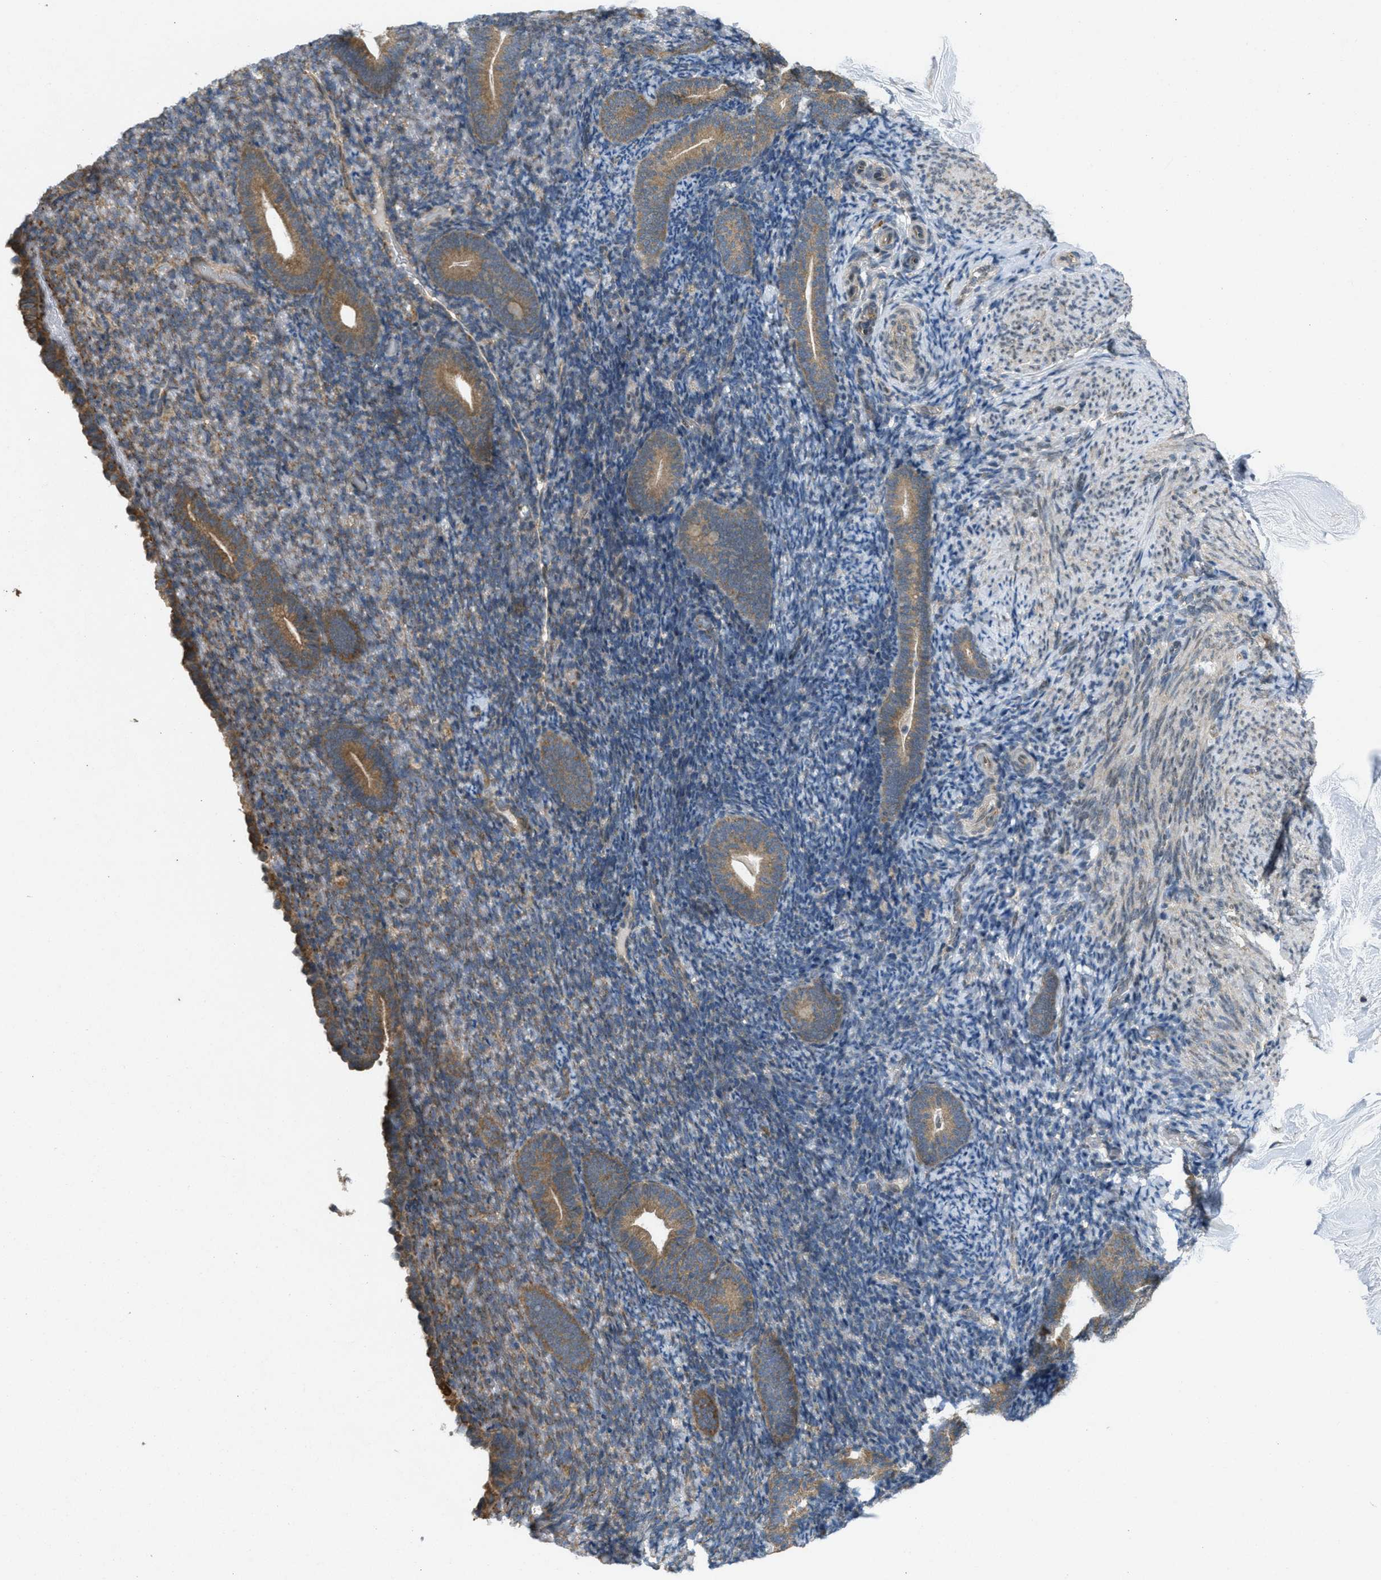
{"staining": {"intensity": "negative", "quantity": "none", "location": "none"}, "tissue": "endometrium", "cell_type": "Cells in endometrial stroma", "image_type": "normal", "snomed": [{"axis": "morphology", "description": "Normal tissue, NOS"}, {"axis": "topography", "description": "Endometrium"}], "caption": "Immunohistochemistry photomicrograph of unremarkable endometrium stained for a protein (brown), which demonstrates no staining in cells in endometrial stroma. (Immunohistochemistry (ihc), brightfield microscopy, high magnification).", "gene": "IFNLR1", "patient": {"sex": "female", "age": 51}}